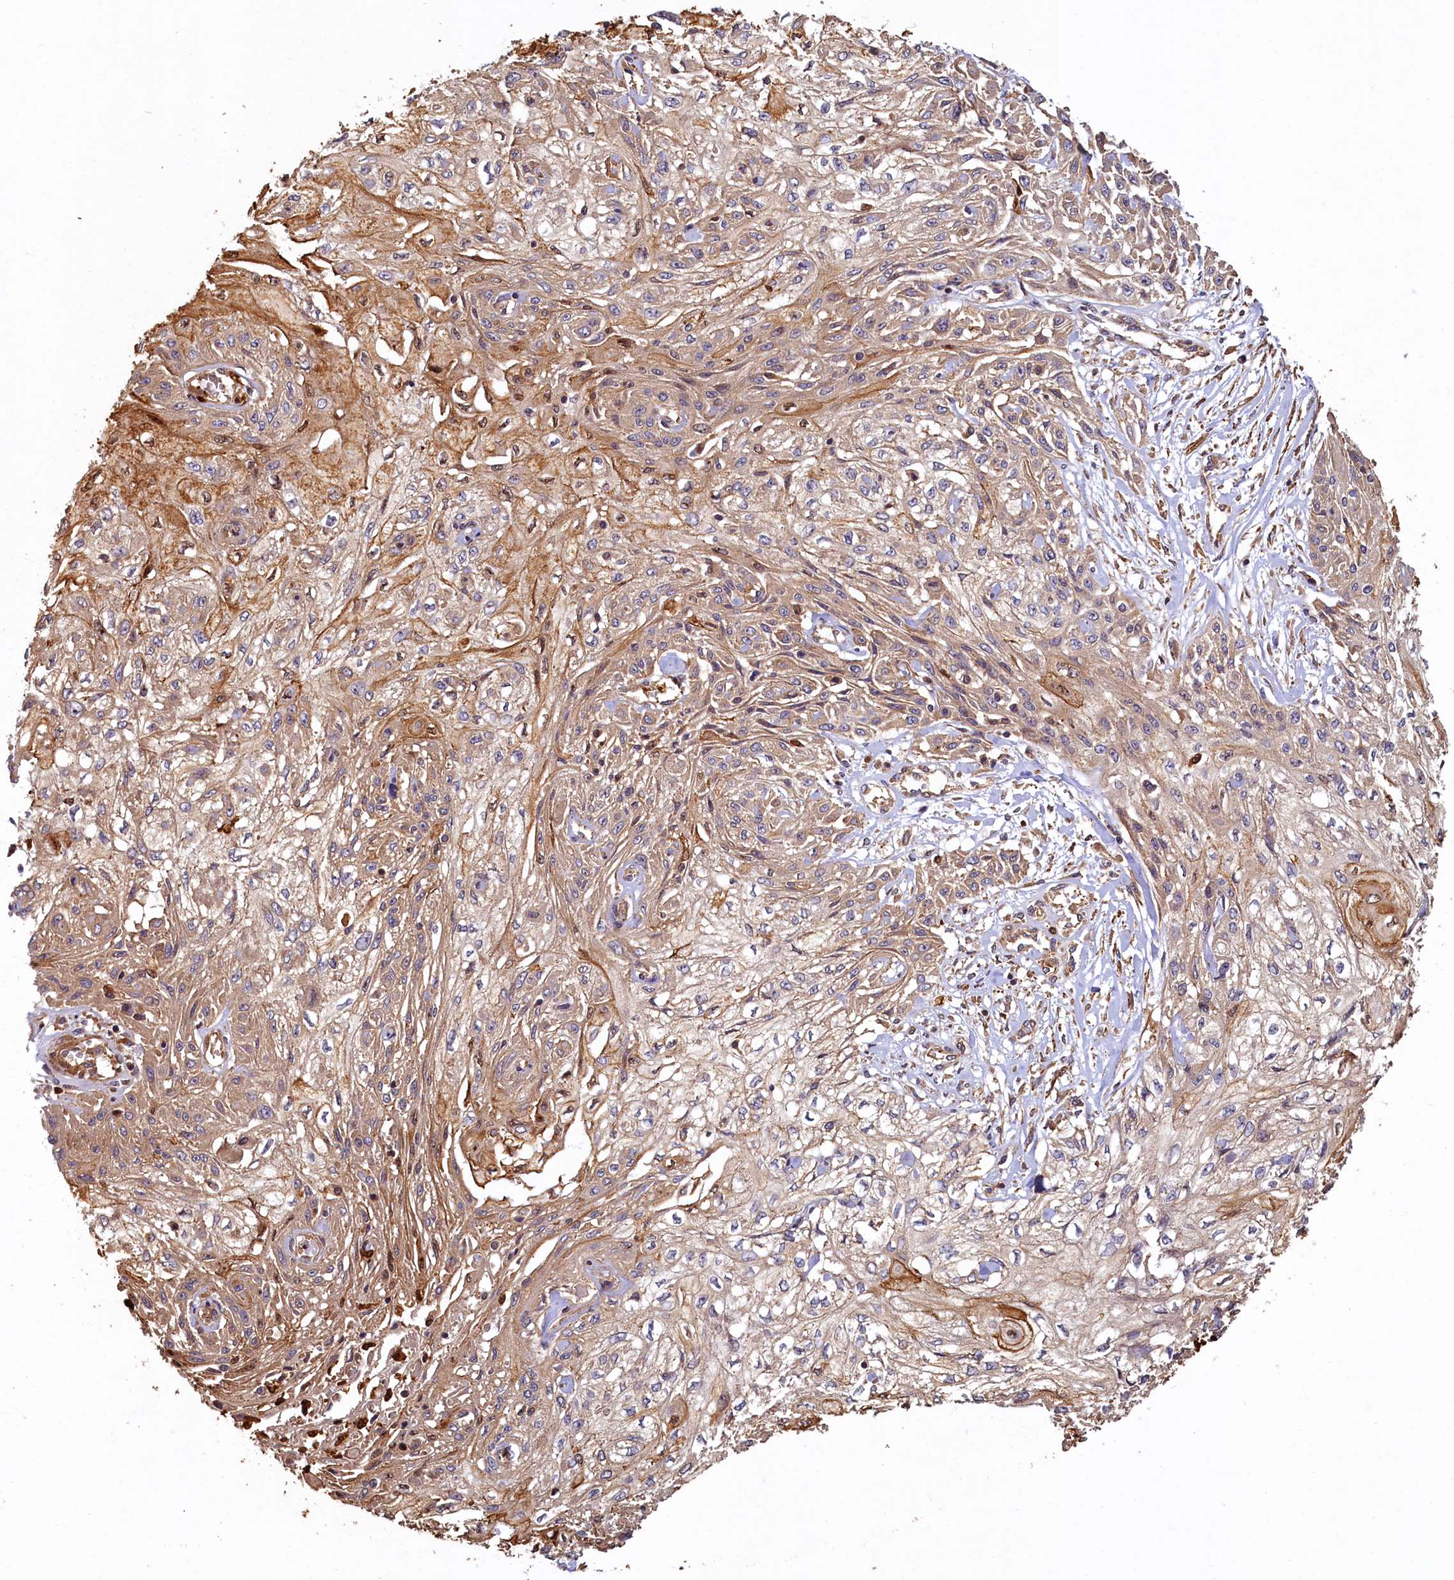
{"staining": {"intensity": "weak", "quantity": ">75%", "location": "cytoplasmic/membranous"}, "tissue": "skin cancer", "cell_type": "Tumor cells", "image_type": "cancer", "snomed": [{"axis": "morphology", "description": "Squamous cell carcinoma, NOS"}, {"axis": "morphology", "description": "Squamous cell carcinoma, metastatic, NOS"}, {"axis": "topography", "description": "Skin"}, {"axis": "topography", "description": "Lymph node"}], "caption": "Approximately >75% of tumor cells in squamous cell carcinoma (skin) show weak cytoplasmic/membranous protein positivity as visualized by brown immunohistochemical staining.", "gene": "CCDC102B", "patient": {"sex": "male", "age": 75}}